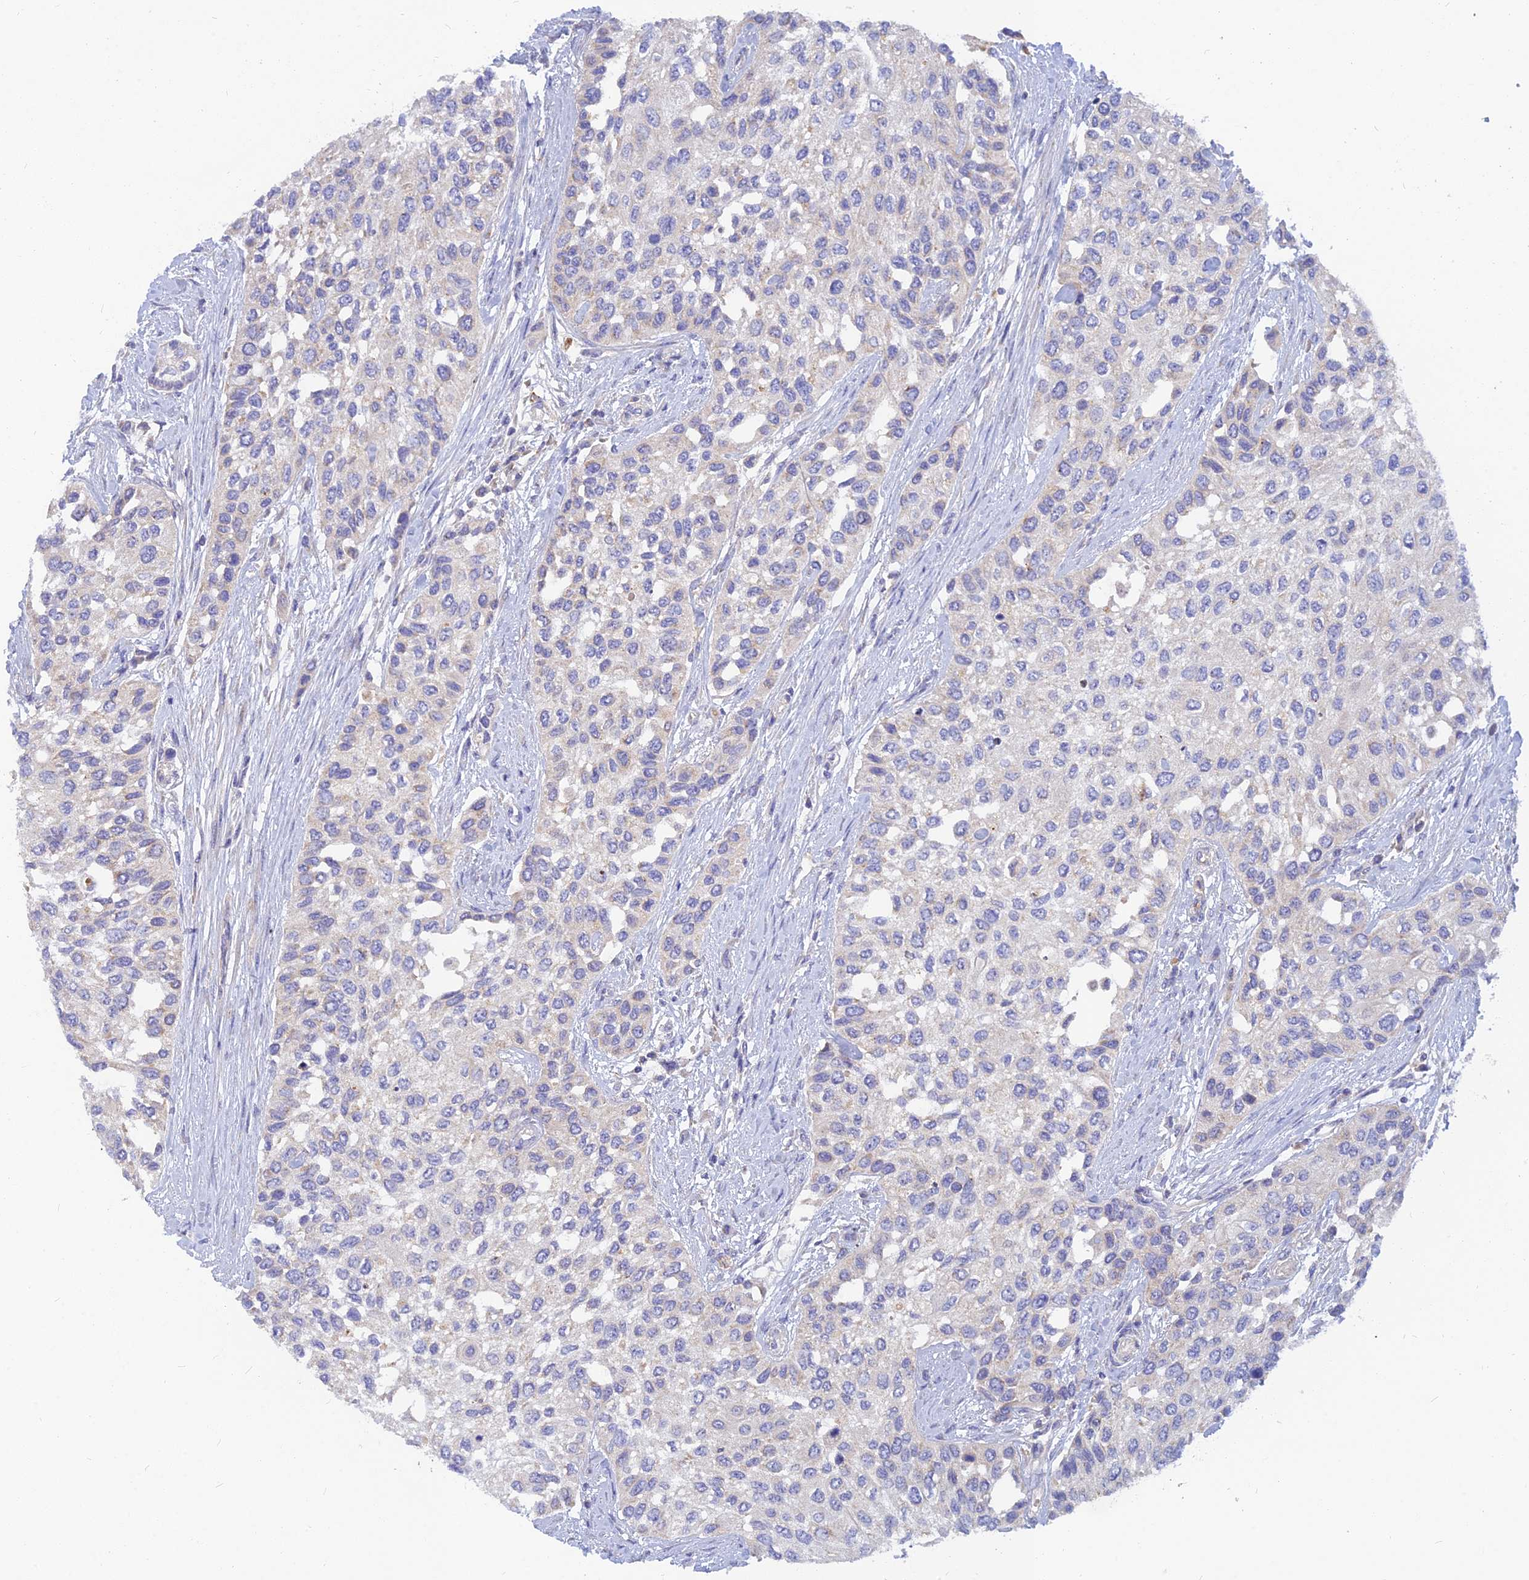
{"staining": {"intensity": "weak", "quantity": "<25%", "location": "cytoplasmic/membranous"}, "tissue": "urothelial cancer", "cell_type": "Tumor cells", "image_type": "cancer", "snomed": [{"axis": "morphology", "description": "Normal tissue, NOS"}, {"axis": "morphology", "description": "Urothelial carcinoma, High grade"}, {"axis": "topography", "description": "Vascular tissue"}, {"axis": "topography", "description": "Urinary bladder"}], "caption": "The micrograph demonstrates no staining of tumor cells in urothelial cancer.", "gene": "CACNA1B", "patient": {"sex": "female", "age": 56}}